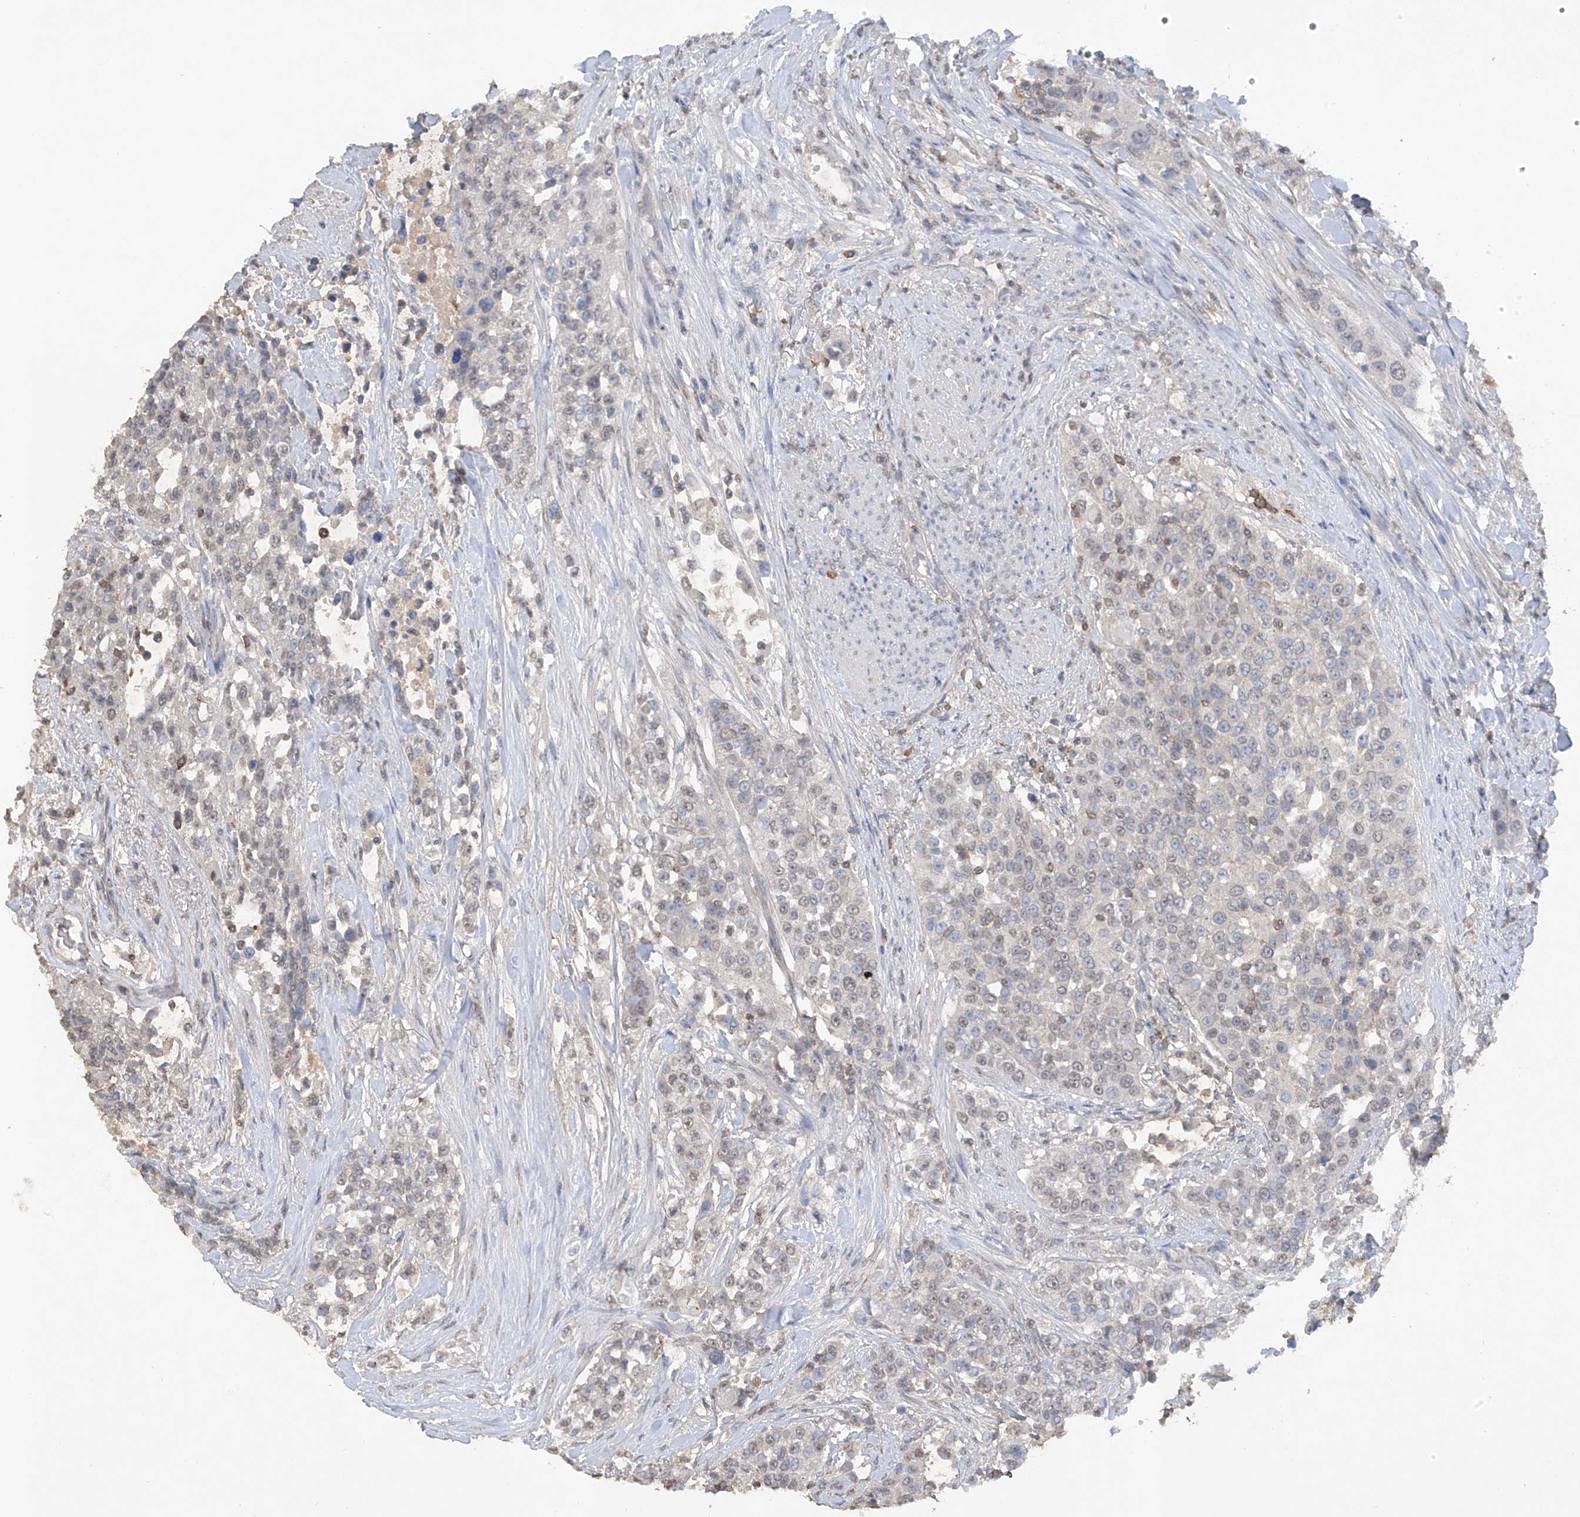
{"staining": {"intensity": "weak", "quantity": "<25%", "location": "nuclear"}, "tissue": "urothelial cancer", "cell_type": "Tumor cells", "image_type": "cancer", "snomed": [{"axis": "morphology", "description": "Urothelial carcinoma, High grade"}, {"axis": "topography", "description": "Urinary bladder"}], "caption": "A micrograph of urothelial cancer stained for a protein displays no brown staining in tumor cells. (Stains: DAB immunohistochemistry (IHC) with hematoxylin counter stain, Microscopy: brightfield microscopy at high magnification).", "gene": "HAS3", "patient": {"sex": "female", "age": 80}}